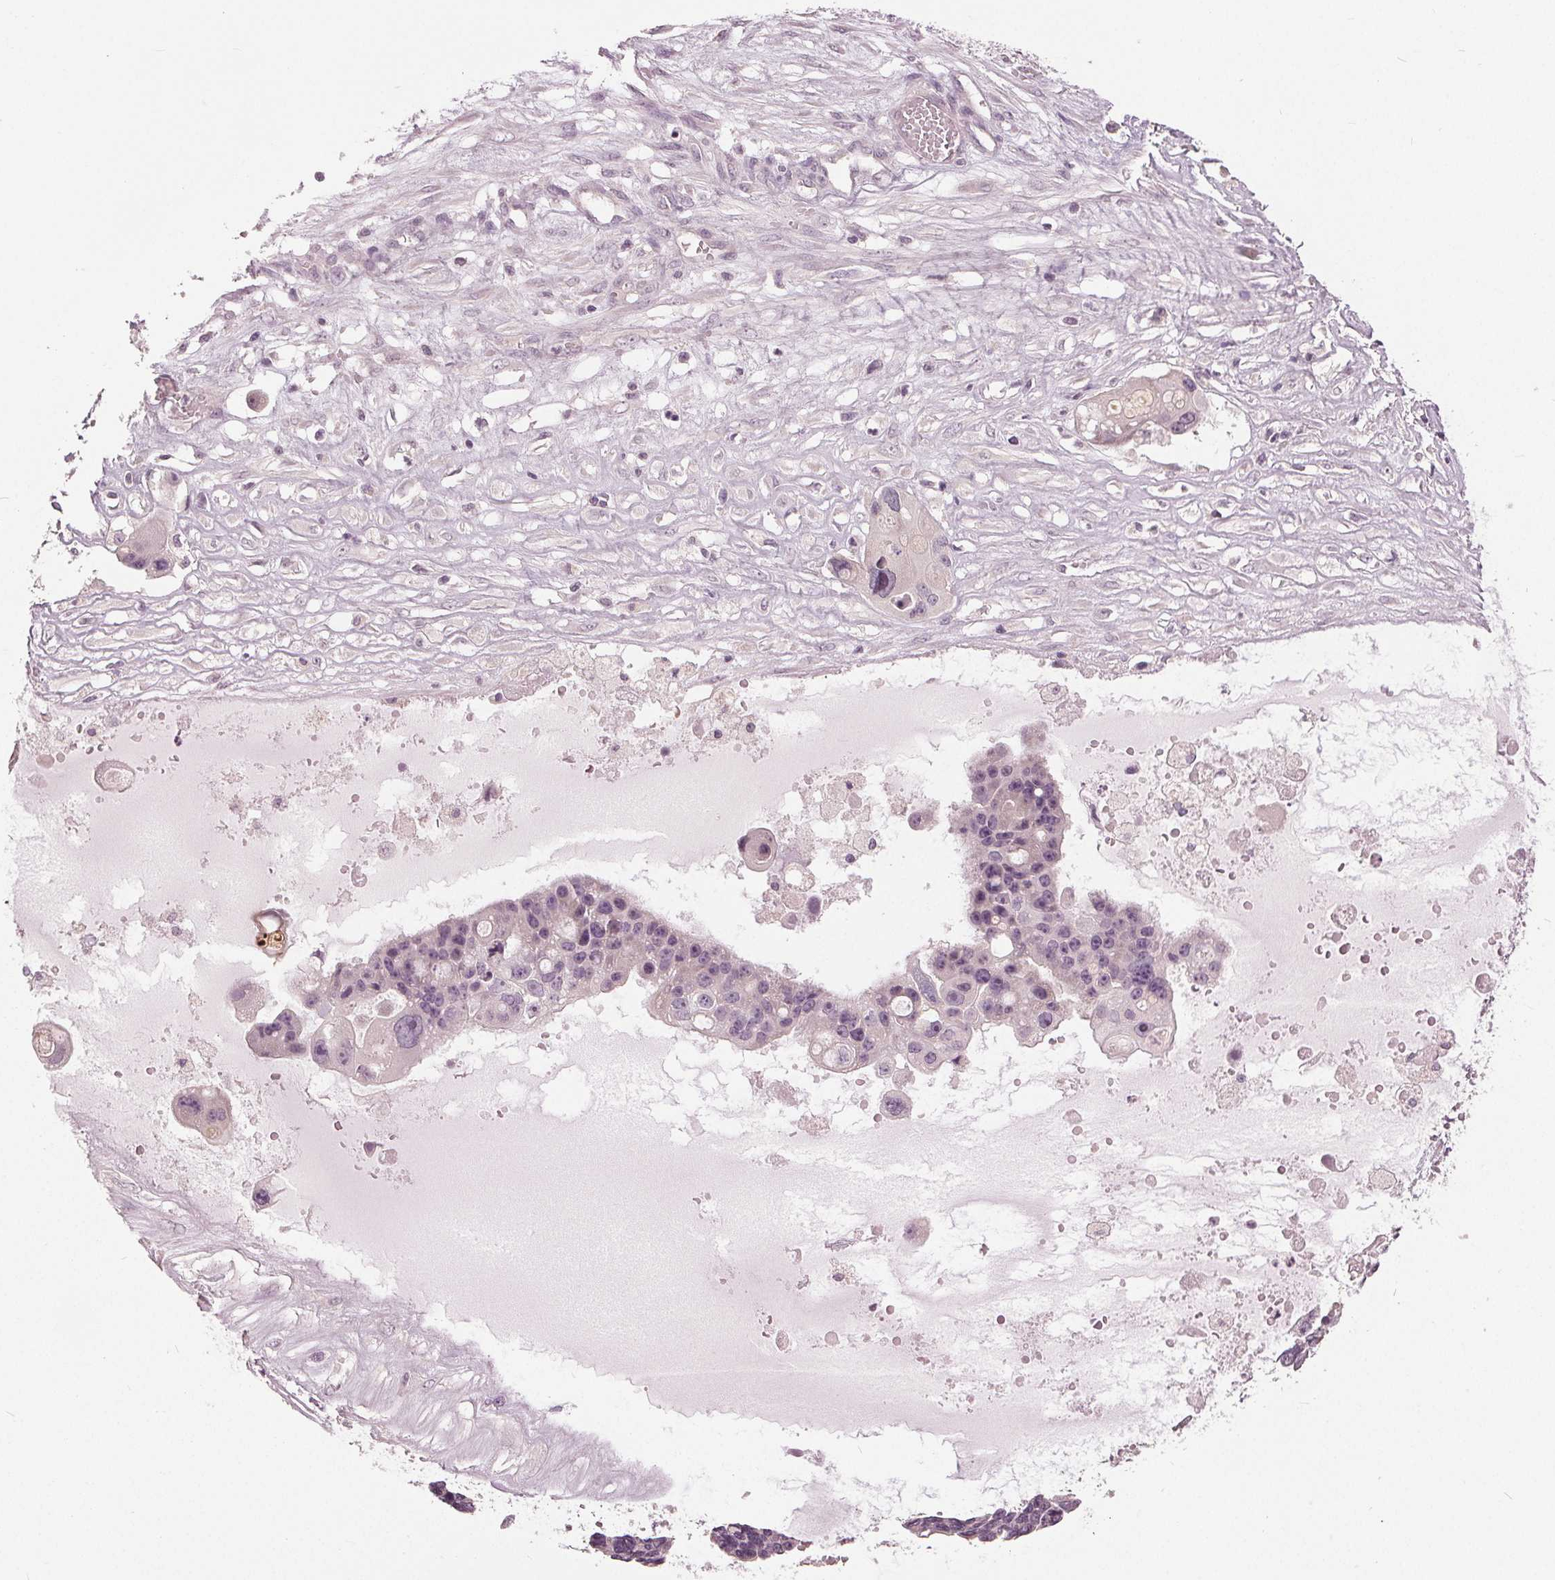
{"staining": {"intensity": "negative", "quantity": "none", "location": "none"}, "tissue": "ovarian cancer", "cell_type": "Tumor cells", "image_type": "cancer", "snomed": [{"axis": "morphology", "description": "Cystadenocarcinoma, serous, NOS"}, {"axis": "topography", "description": "Ovary"}], "caption": "IHC photomicrograph of human ovarian cancer stained for a protein (brown), which shows no expression in tumor cells.", "gene": "KLK13", "patient": {"sex": "female", "age": 56}}